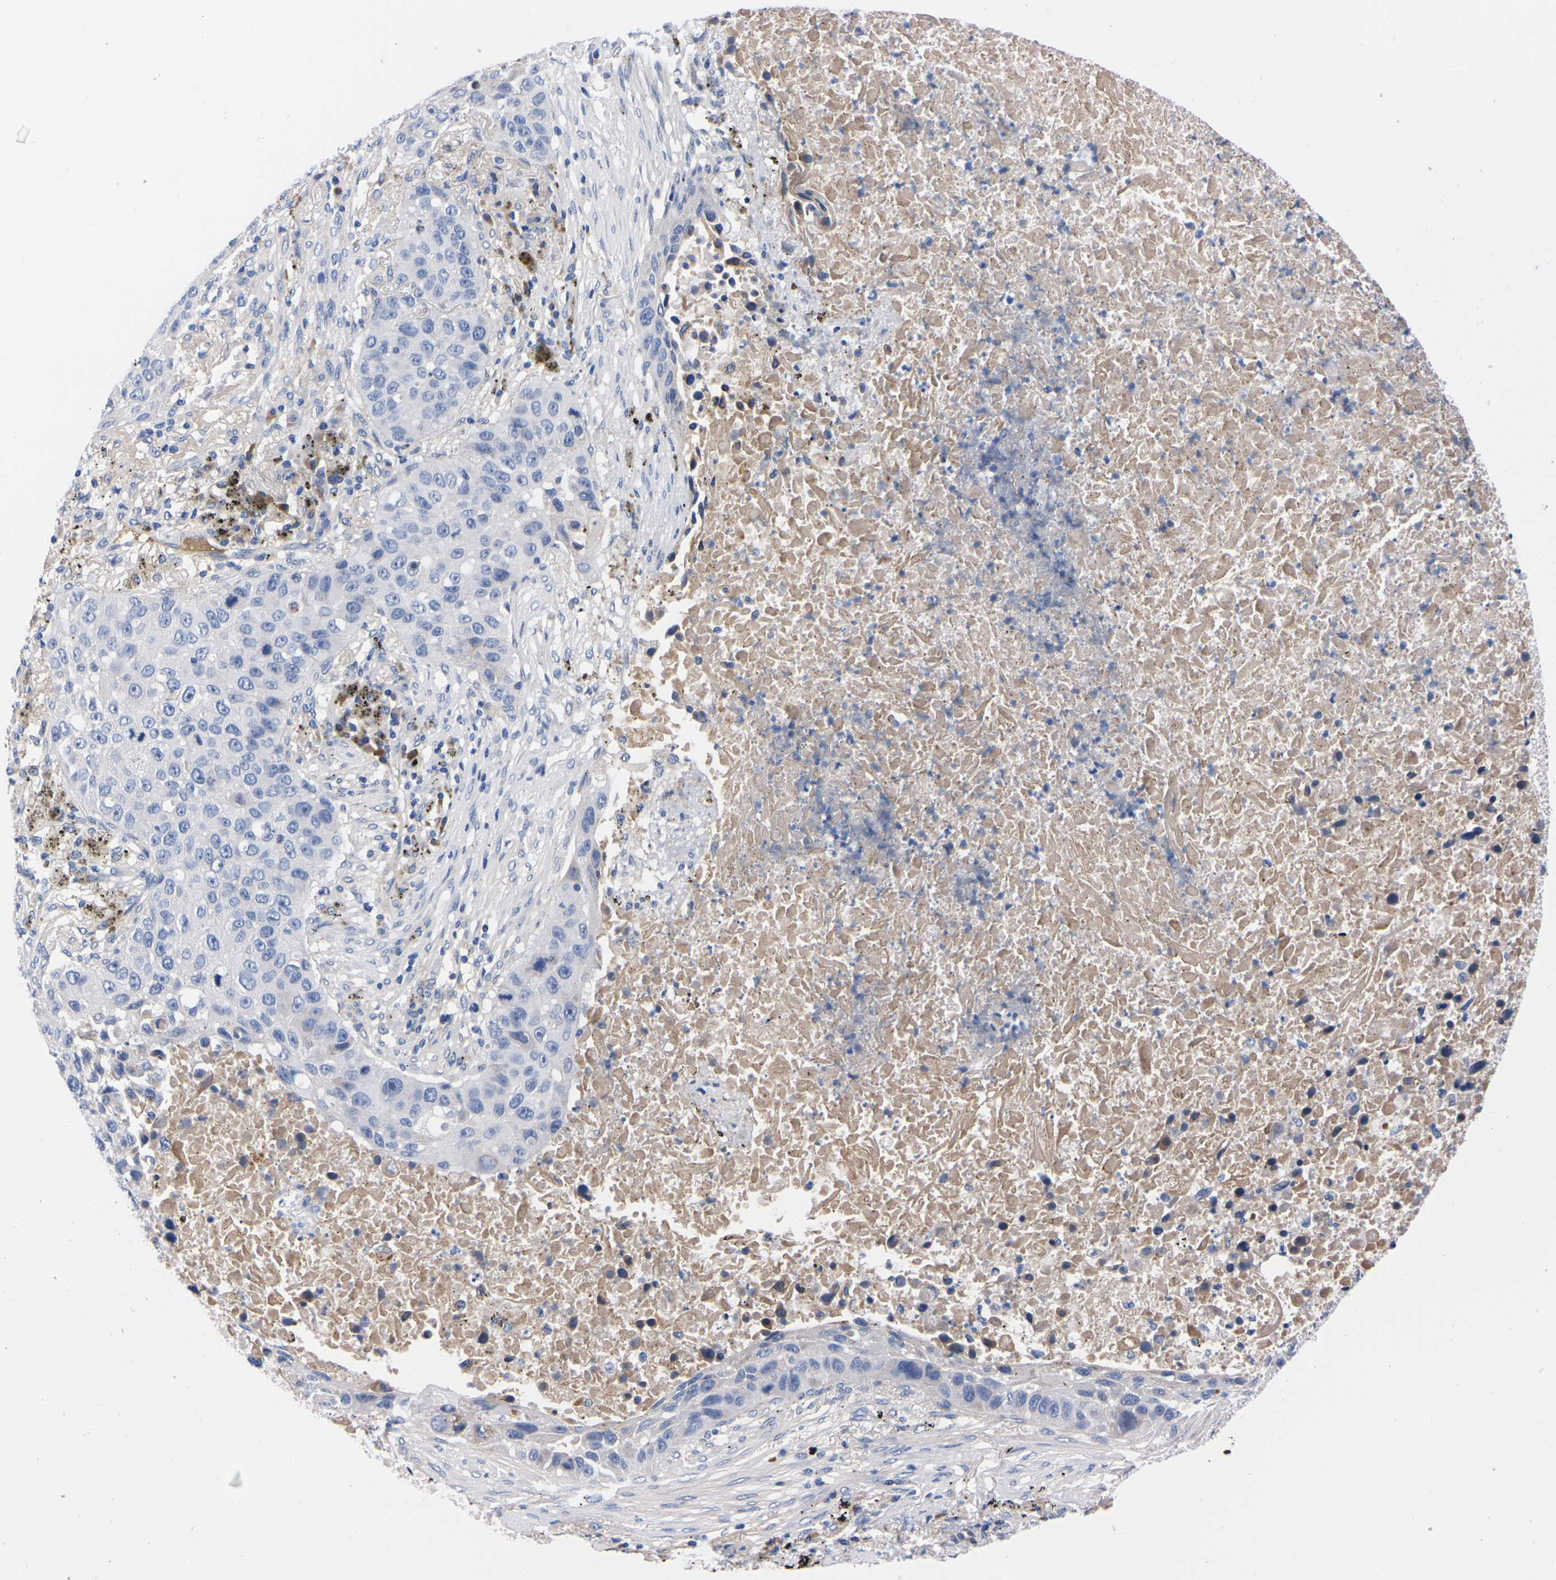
{"staining": {"intensity": "negative", "quantity": "none", "location": "none"}, "tissue": "lung cancer", "cell_type": "Tumor cells", "image_type": "cancer", "snomed": [{"axis": "morphology", "description": "Squamous cell carcinoma, NOS"}, {"axis": "topography", "description": "Lung"}], "caption": "The histopathology image reveals no significant expression in tumor cells of squamous cell carcinoma (lung).", "gene": "FAM210A", "patient": {"sex": "male", "age": 57}}